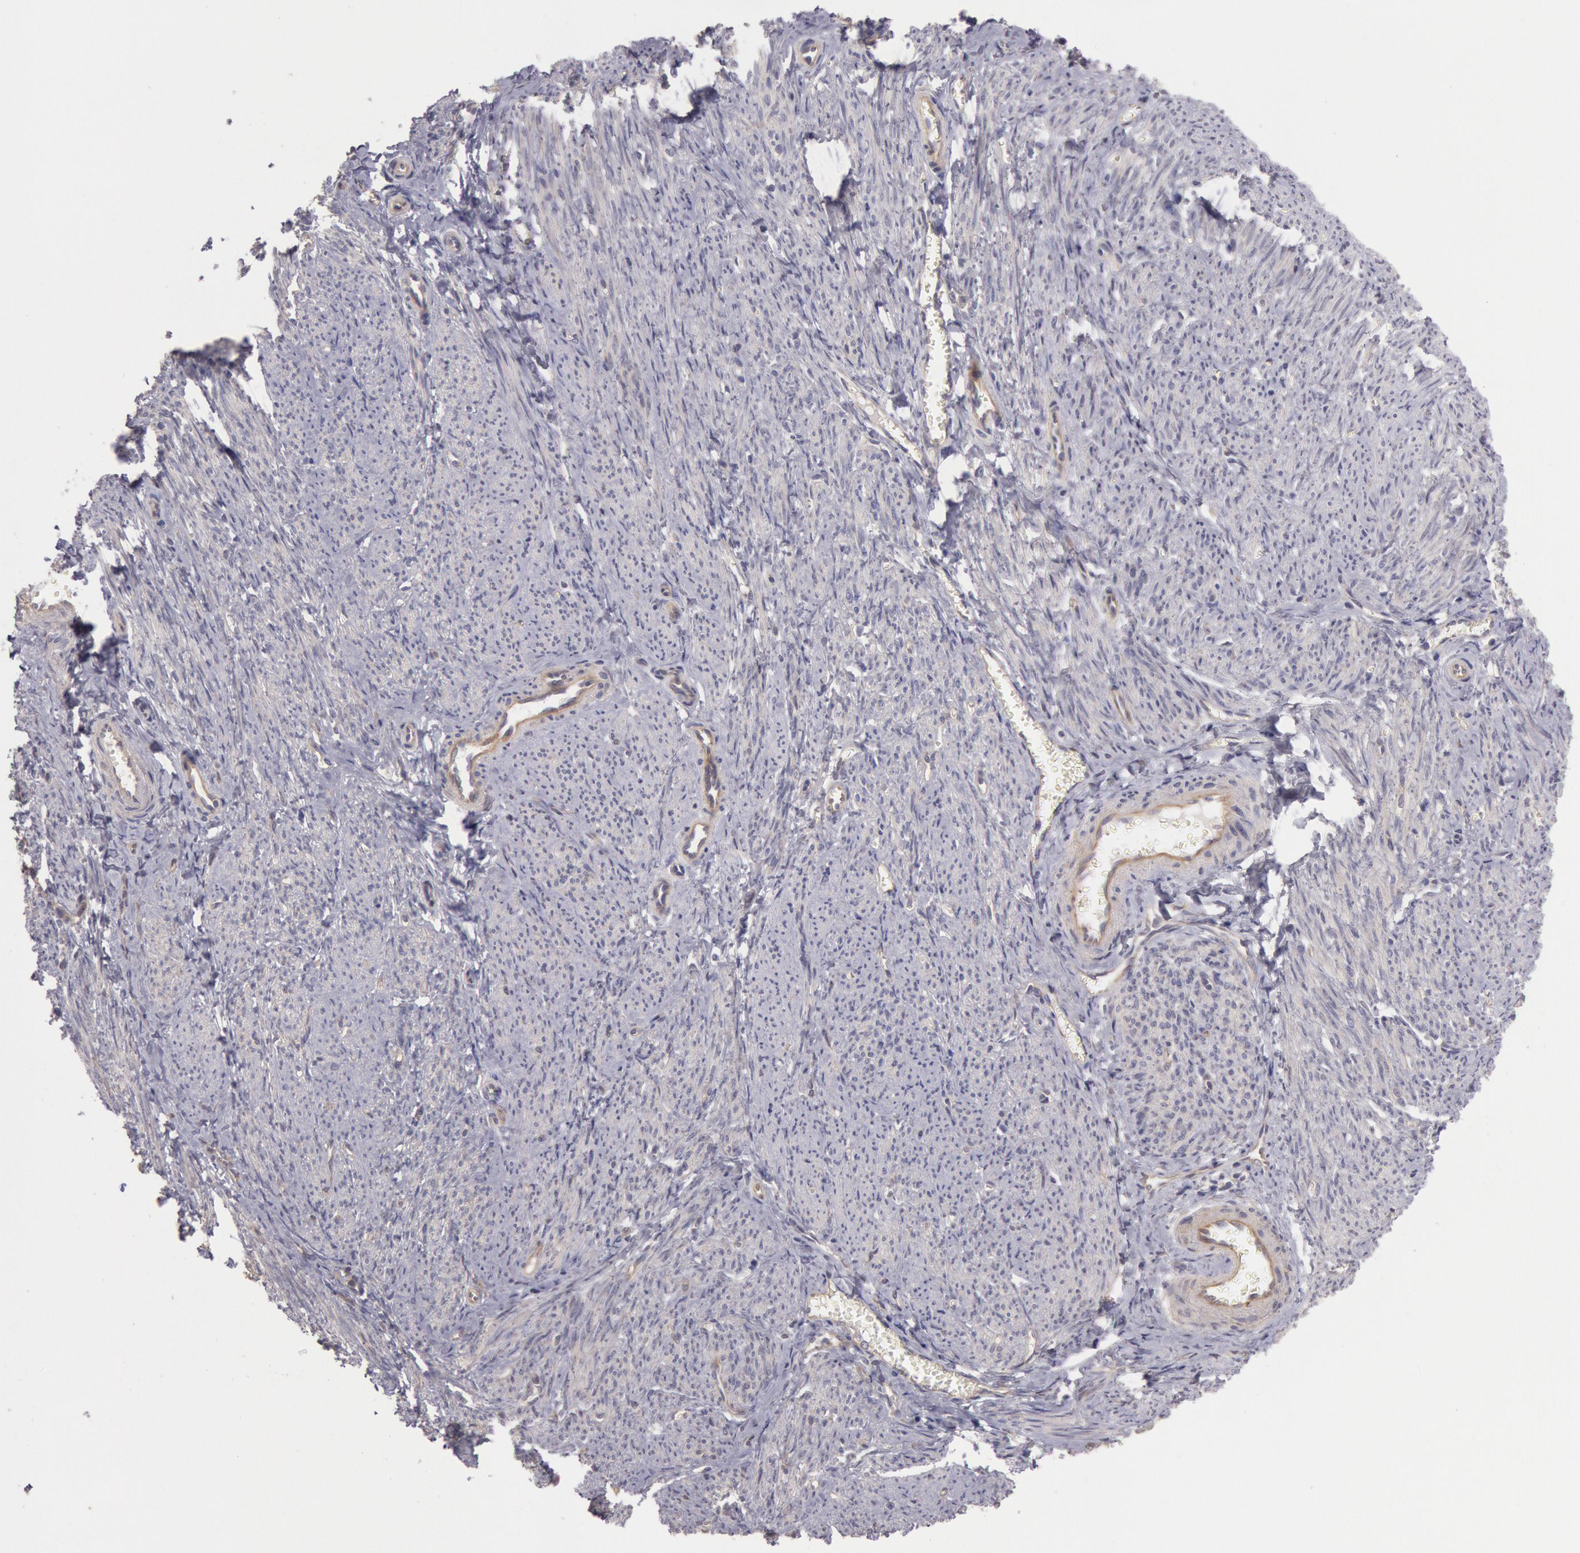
{"staining": {"intensity": "weak", "quantity": "25%-75%", "location": "cytoplasmic/membranous"}, "tissue": "smooth muscle", "cell_type": "Smooth muscle cells", "image_type": "normal", "snomed": [{"axis": "morphology", "description": "Normal tissue, NOS"}, {"axis": "topography", "description": "Smooth muscle"}, {"axis": "topography", "description": "Cervix"}], "caption": "Normal smooth muscle exhibits weak cytoplasmic/membranous expression in about 25%-75% of smooth muscle cells, visualized by immunohistochemistry.", "gene": "AMOTL1", "patient": {"sex": "female", "age": 70}}